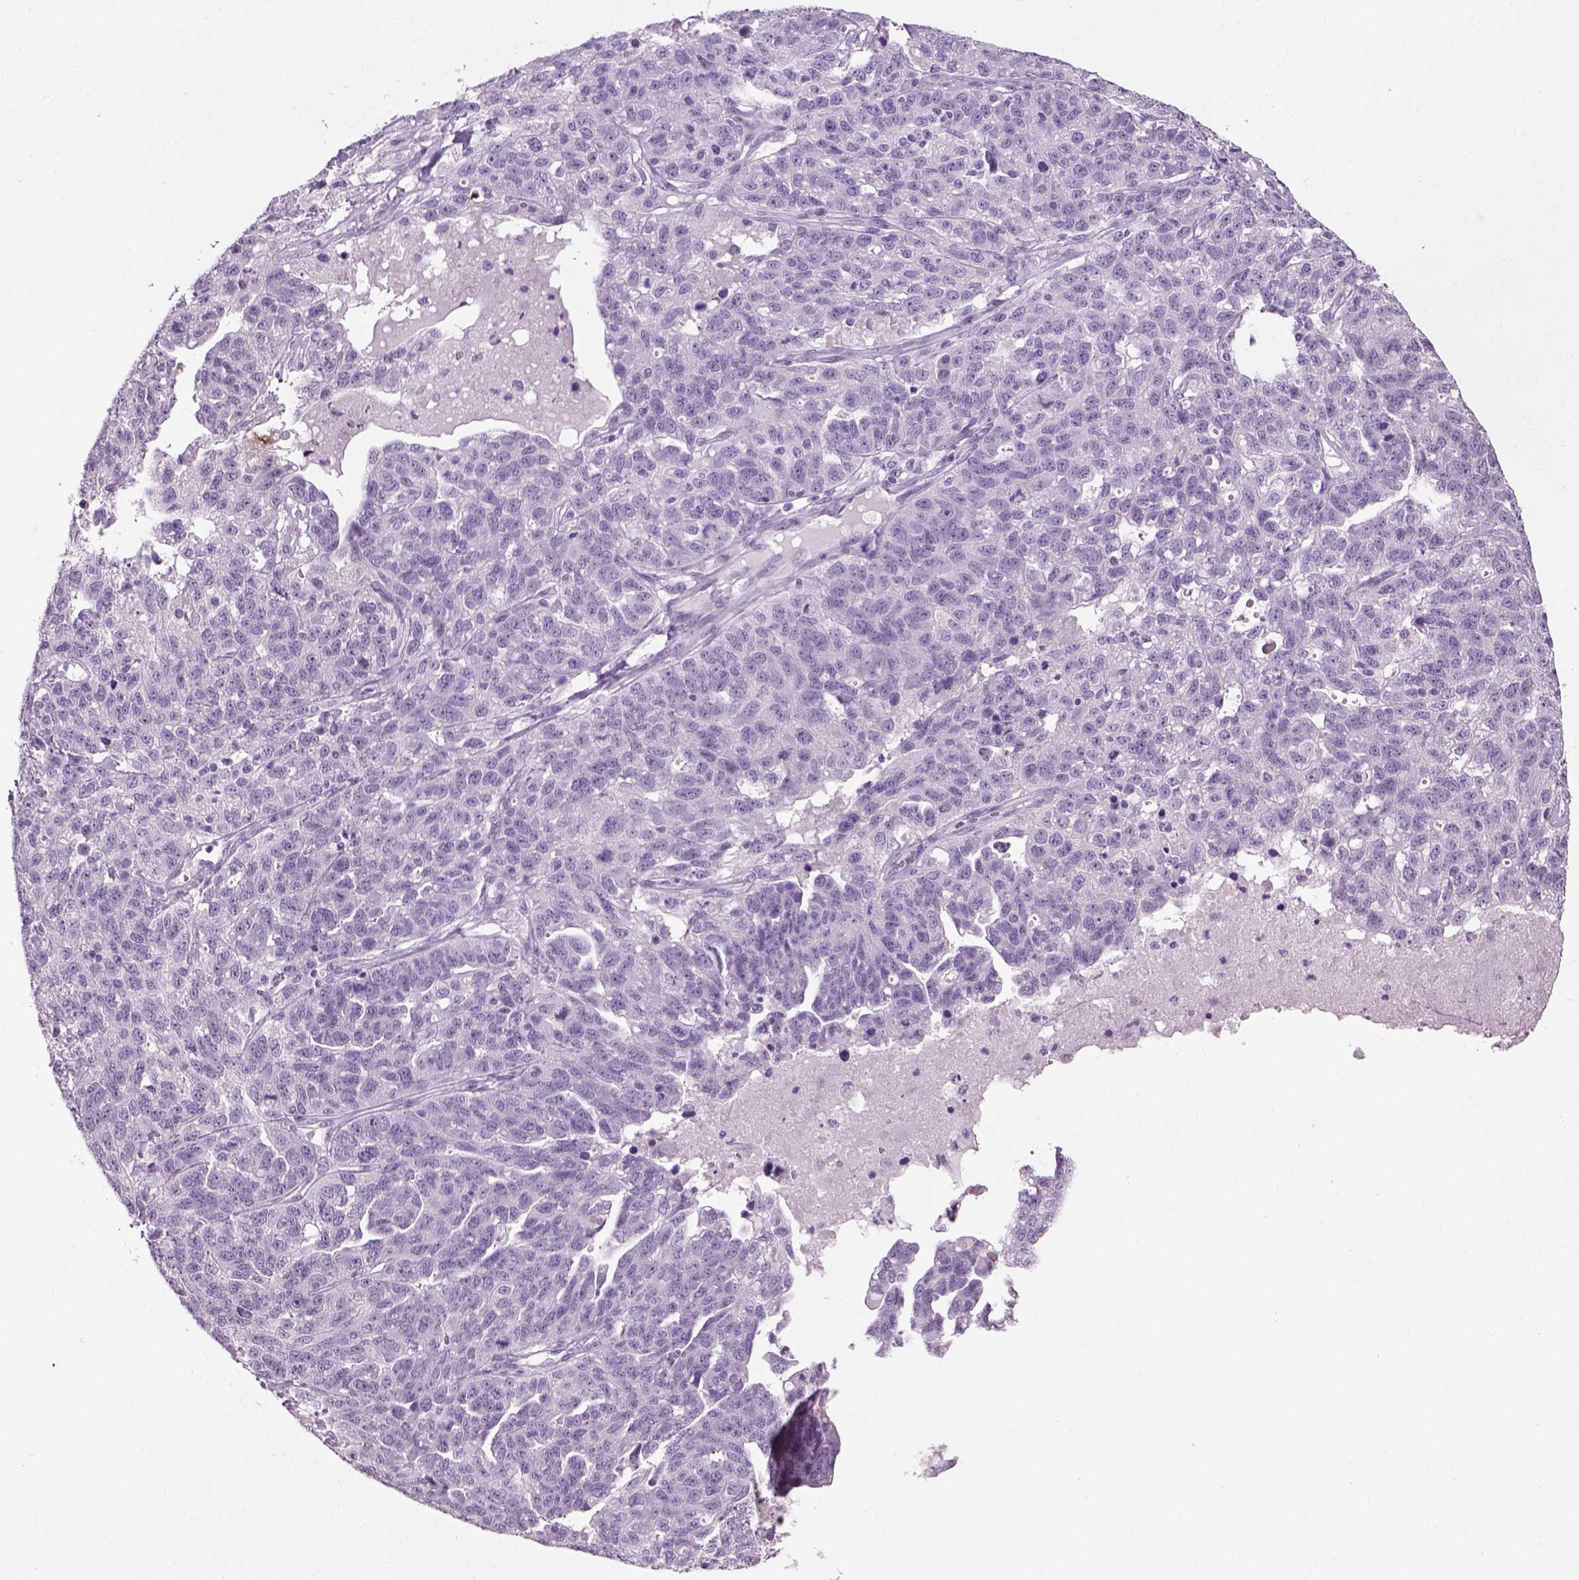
{"staining": {"intensity": "negative", "quantity": "none", "location": "none"}, "tissue": "ovarian cancer", "cell_type": "Tumor cells", "image_type": "cancer", "snomed": [{"axis": "morphology", "description": "Cystadenocarcinoma, serous, NOS"}, {"axis": "topography", "description": "Ovary"}], "caption": "A histopathology image of serous cystadenocarcinoma (ovarian) stained for a protein shows no brown staining in tumor cells.", "gene": "GABRB2", "patient": {"sex": "female", "age": 71}}